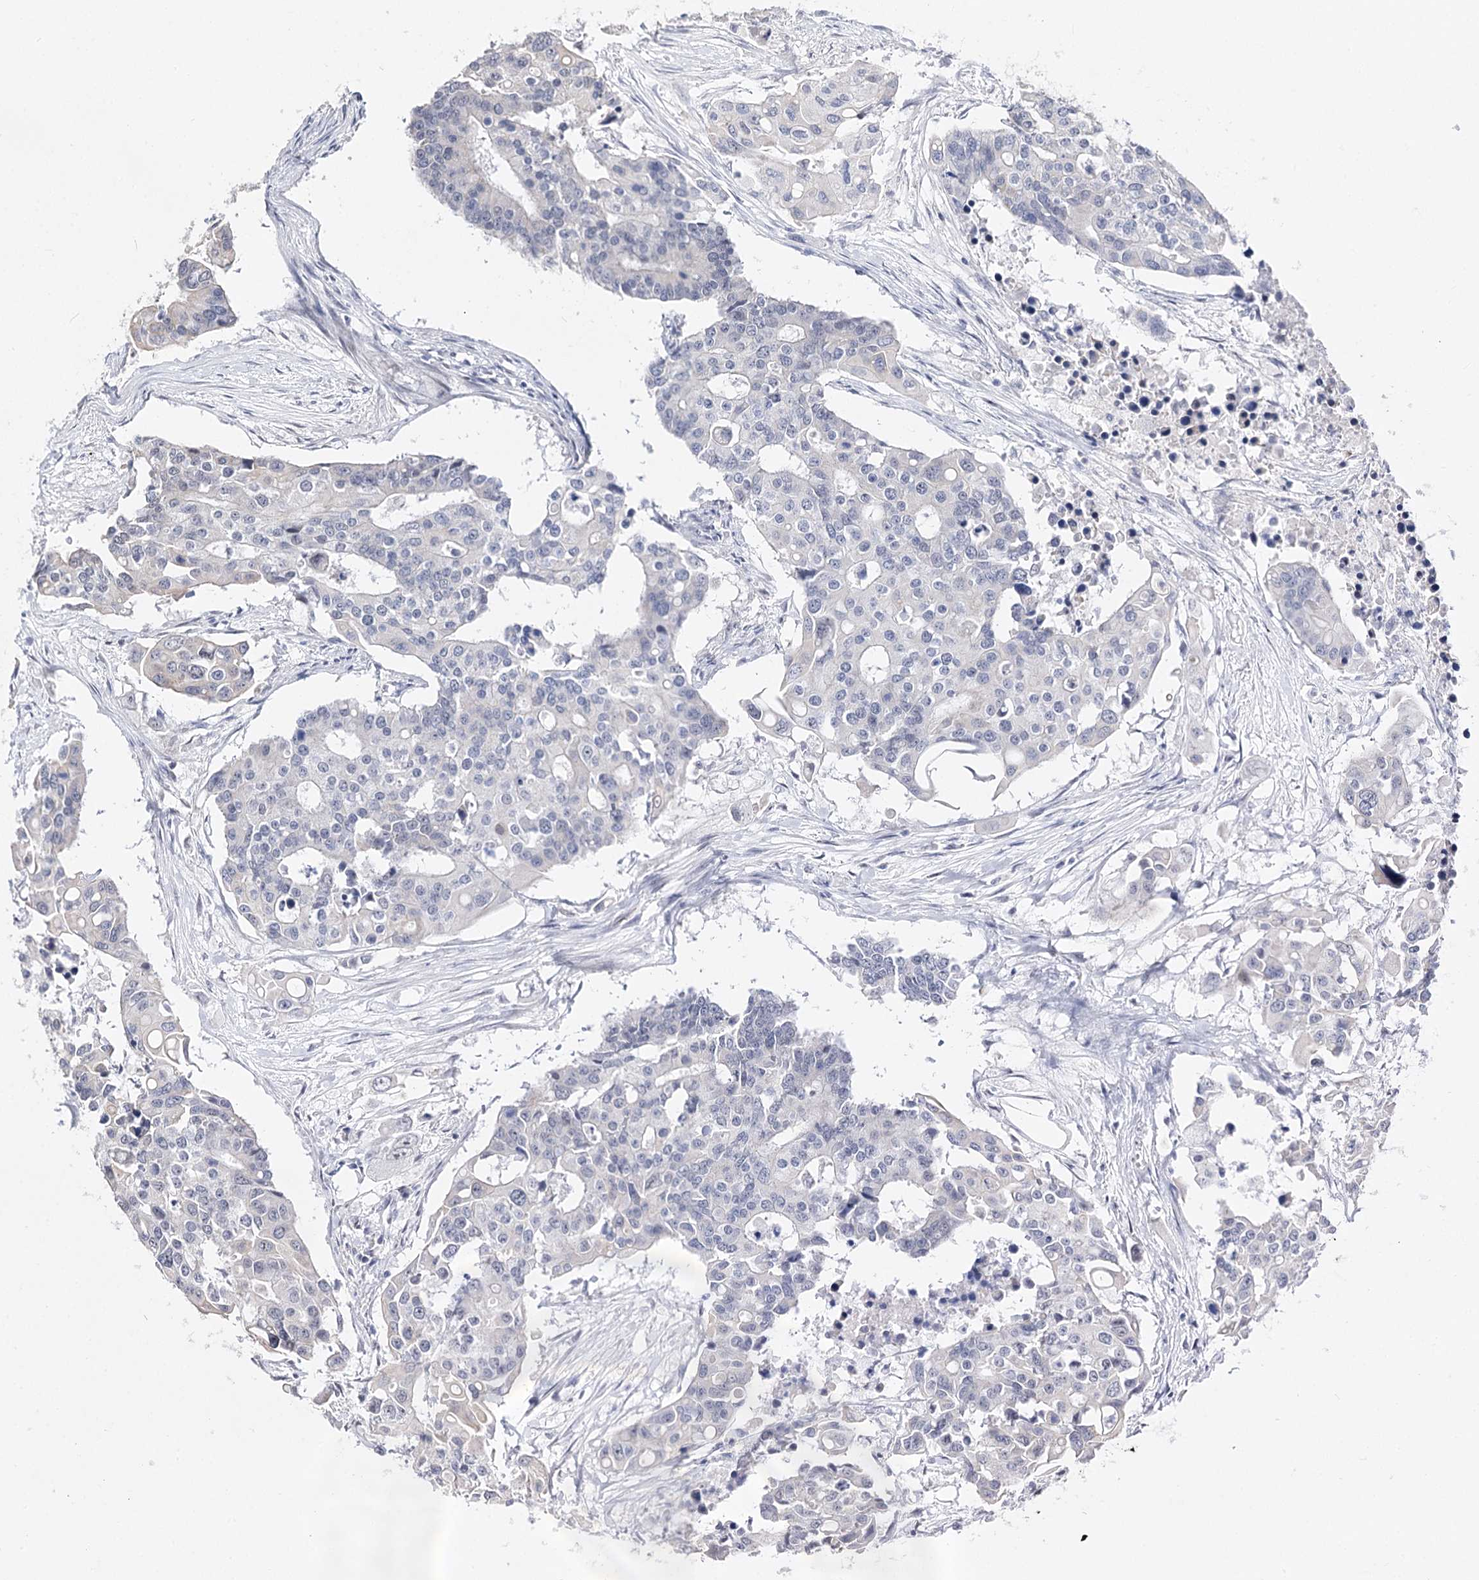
{"staining": {"intensity": "negative", "quantity": "none", "location": "none"}, "tissue": "colorectal cancer", "cell_type": "Tumor cells", "image_type": "cancer", "snomed": [{"axis": "morphology", "description": "Adenocarcinoma, NOS"}, {"axis": "topography", "description": "Colon"}], "caption": "Tumor cells show no significant protein positivity in colorectal cancer (adenocarcinoma). (Immunohistochemistry, brightfield microscopy, high magnification).", "gene": "STOX1", "patient": {"sex": "male", "age": 77}}